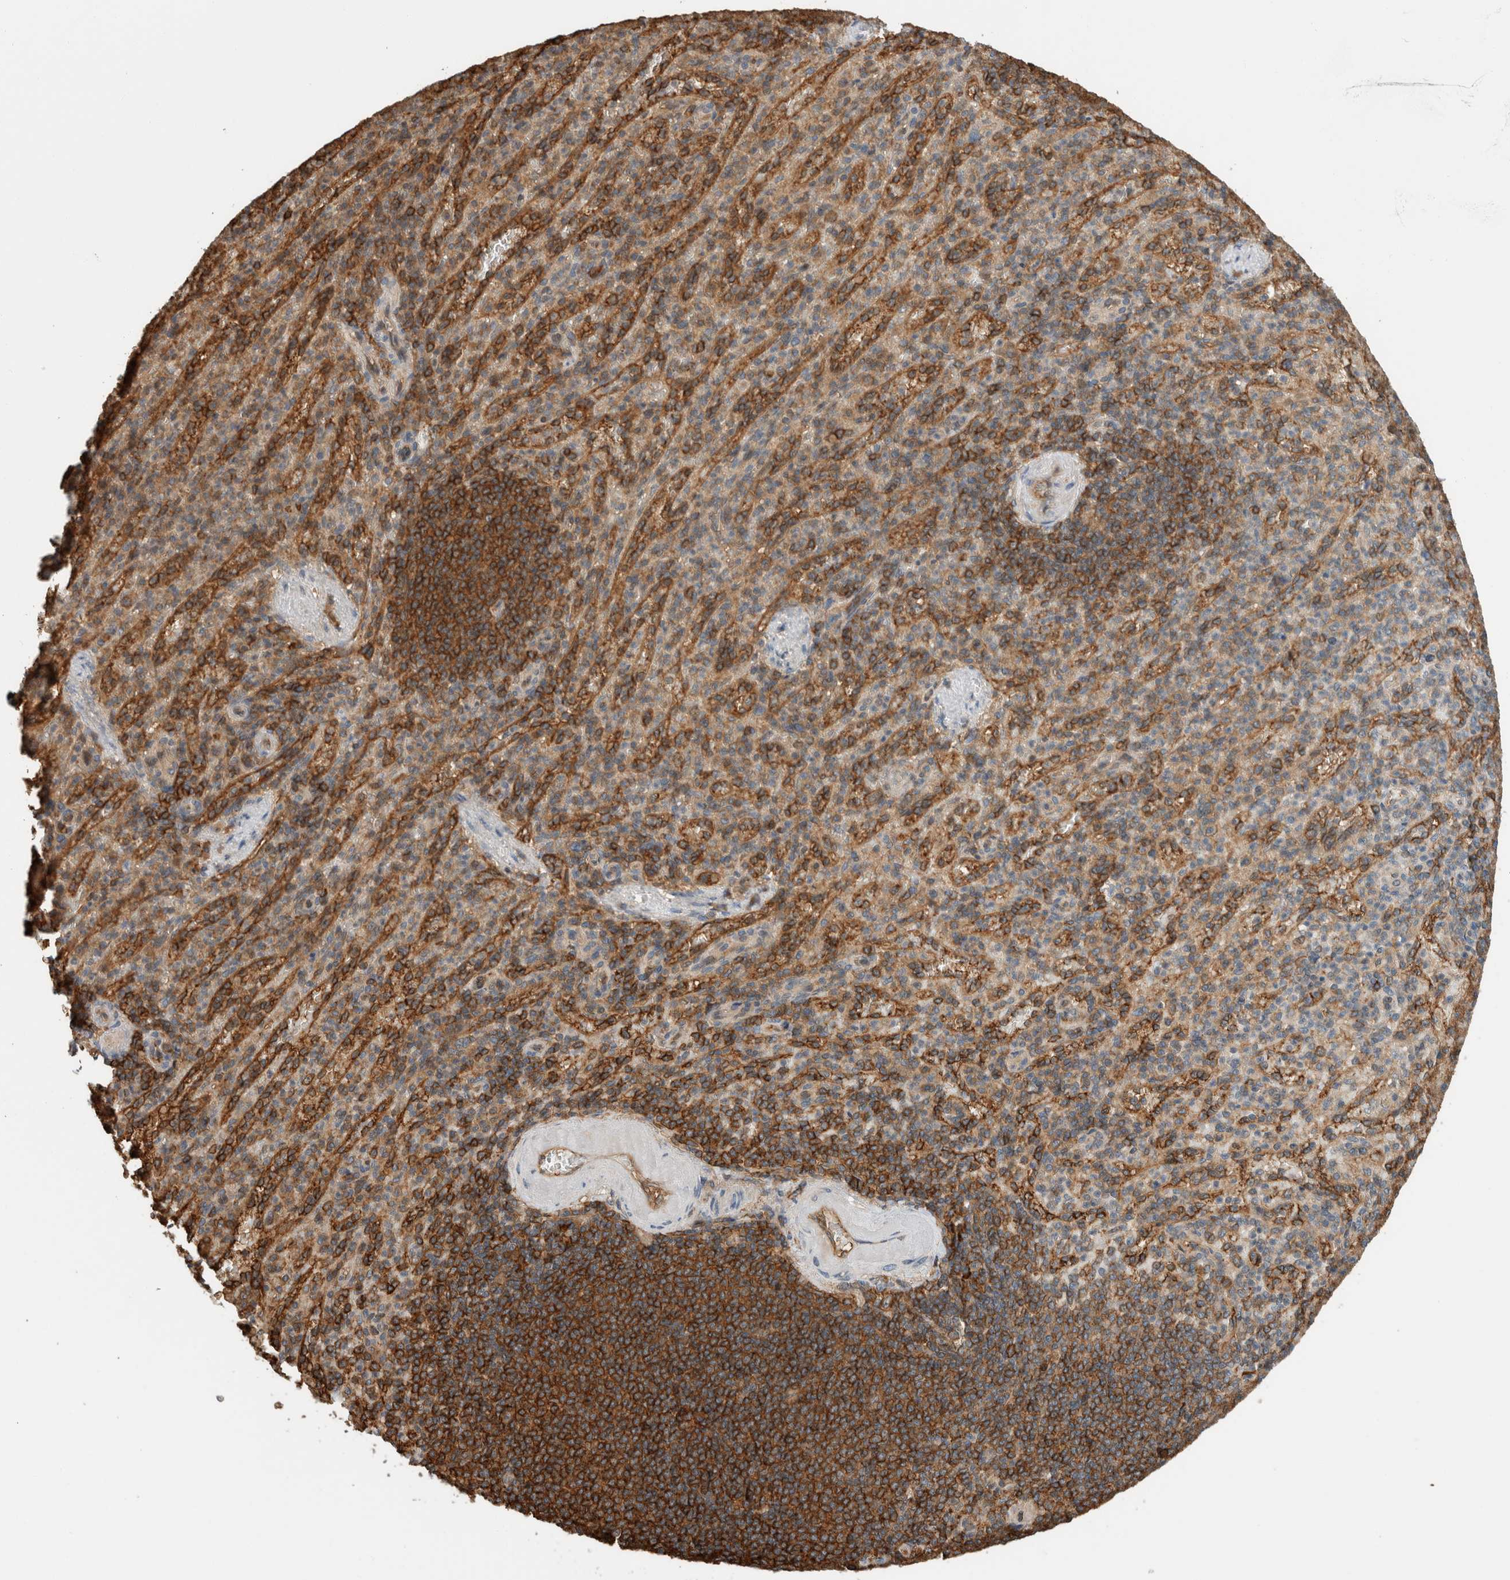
{"staining": {"intensity": "weak", "quantity": "<25%", "location": "cytoplasmic/membranous"}, "tissue": "spleen", "cell_type": "Cells in red pulp", "image_type": "normal", "snomed": [{"axis": "morphology", "description": "Normal tissue, NOS"}, {"axis": "topography", "description": "Spleen"}], "caption": "Immunohistochemistry photomicrograph of benign human spleen stained for a protein (brown), which shows no positivity in cells in red pulp.", "gene": "PFDN4", "patient": {"sex": "female", "age": 74}}